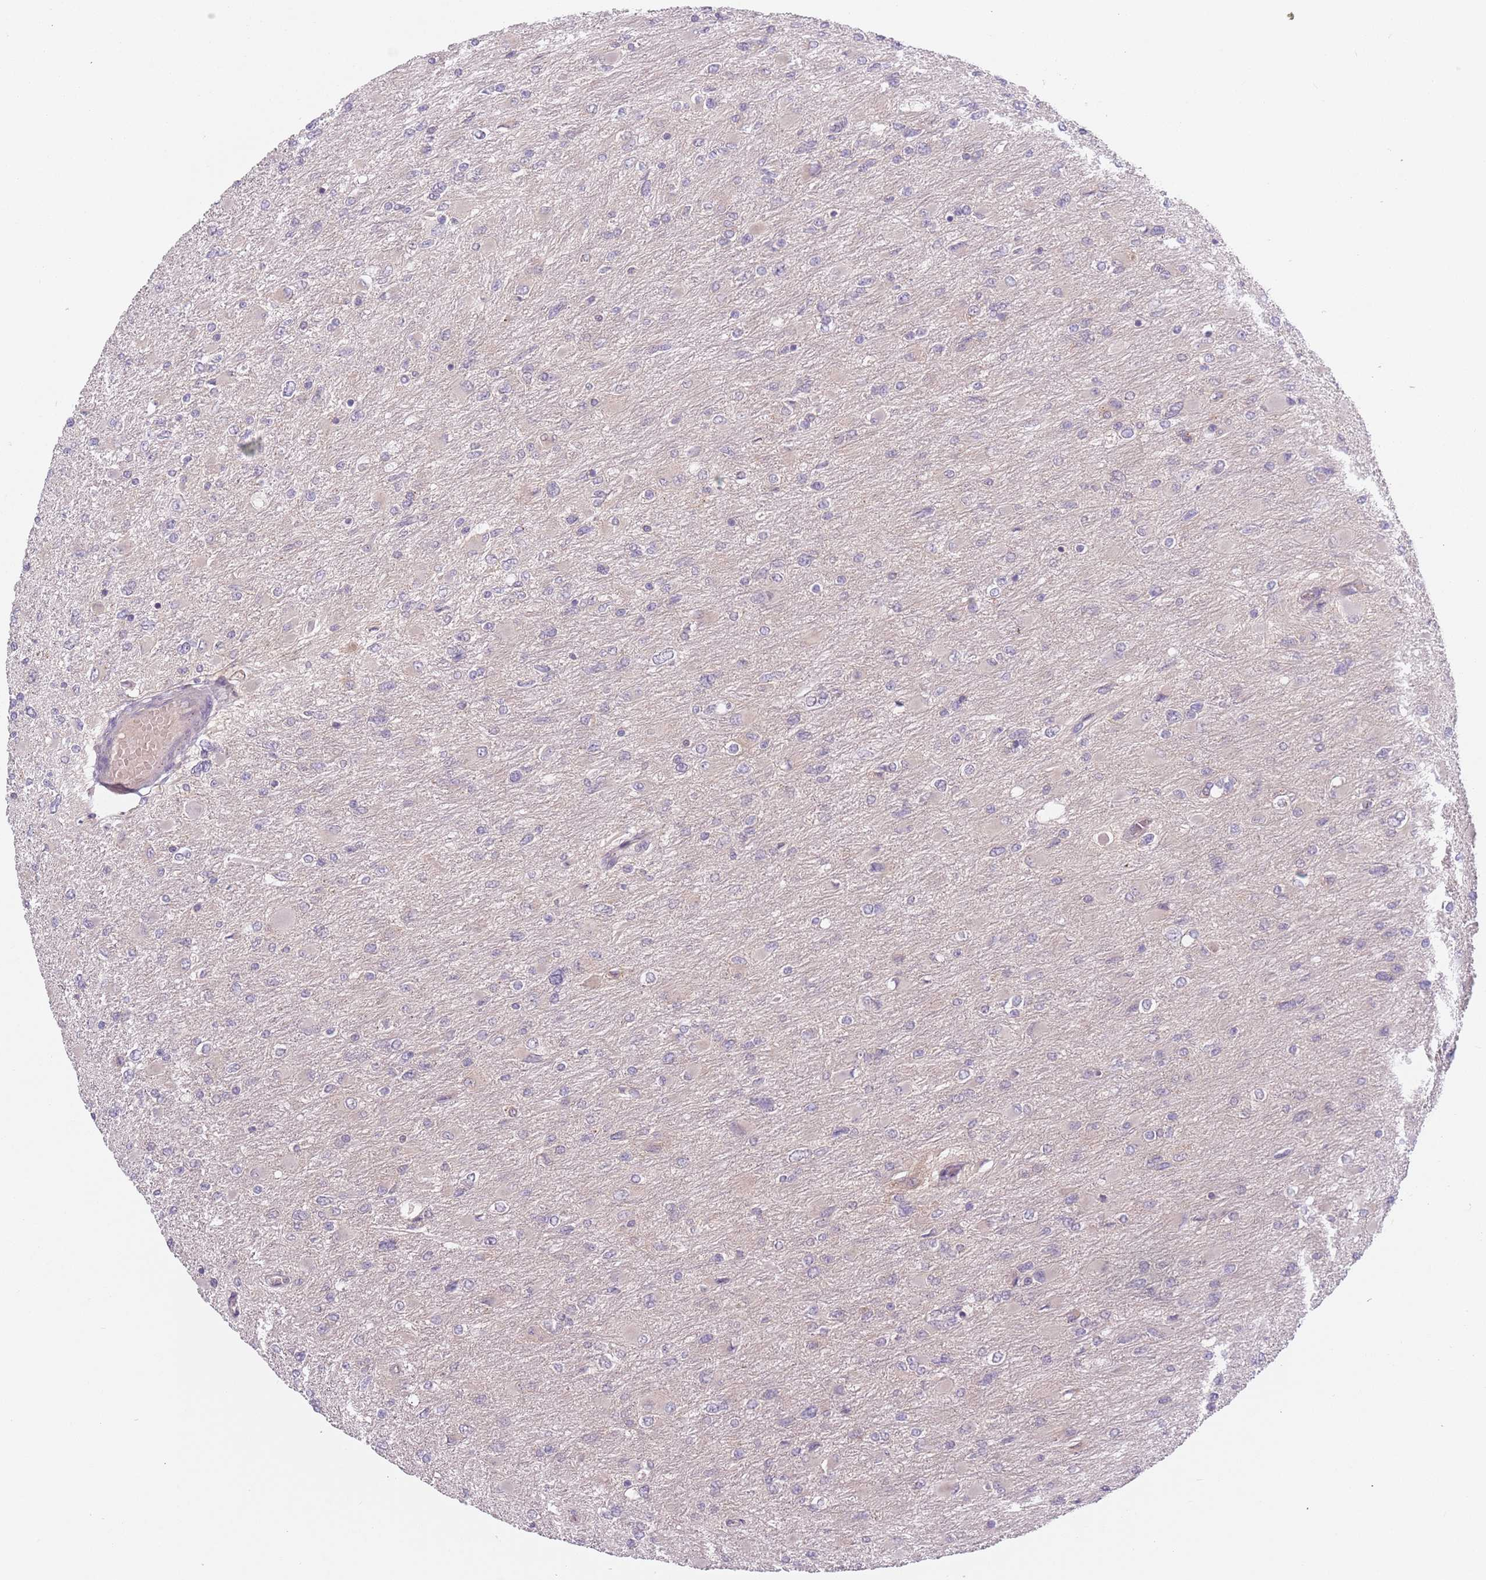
{"staining": {"intensity": "negative", "quantity": "none", "location": "none"}, "tissue": "glioma", "cell_type": "Tumor cells", "image_type": "cancer", "snomed": [{"axis": "morphology", "description": "Glioma, malignant, High grade"}, {"axis": "topography", "description": "Cerebral cortex"}], "caption": "Glioma stained for a protein using immunohistochemistry exhibits no positivity tumor cells.", "gene": "ASB13", "patient": {"sex": "female", "age": 36}}